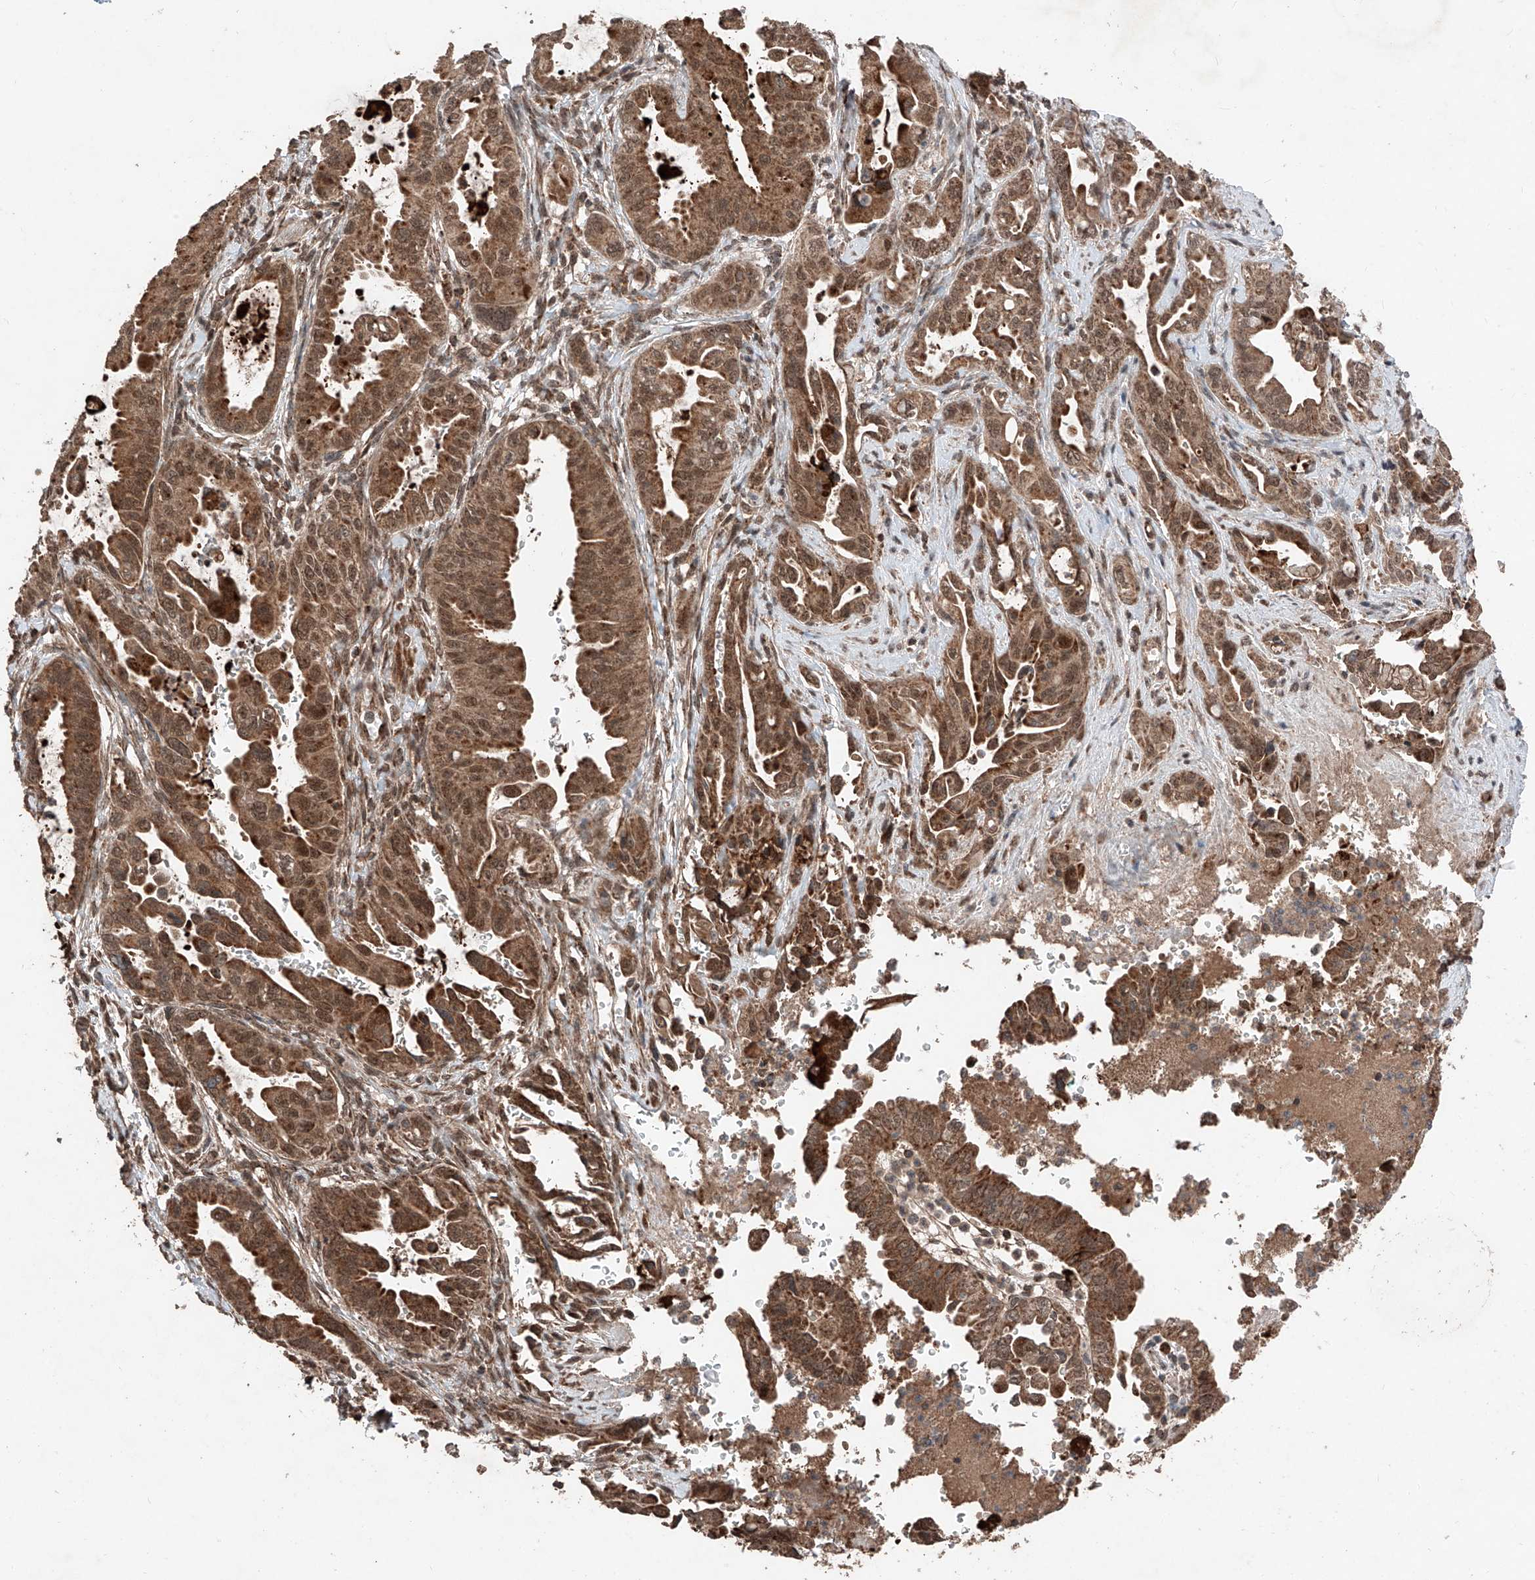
{"staining": {"intensity": "moderate", "quantity": ">75%", "location": "cytoplasmic/membranous,nuclear"}, "tissue": "pancreatic cancer", "cell_type": "Tumor cells", "image_type": "cancer", "snomed": [{"axis": "morphology", "description": "Adenocarcinoma, NOS"}, {"axis": "topography", "description": "Pancreas"}], "caption": "A brown stain highlights moderate cytoplasmic/membranous and nuclear expression of a protein in human pancreatic adenocarcinoma tumor cells.", "gene": "ZSCAN29", "patient": {"sex": "male", "age": 70}}